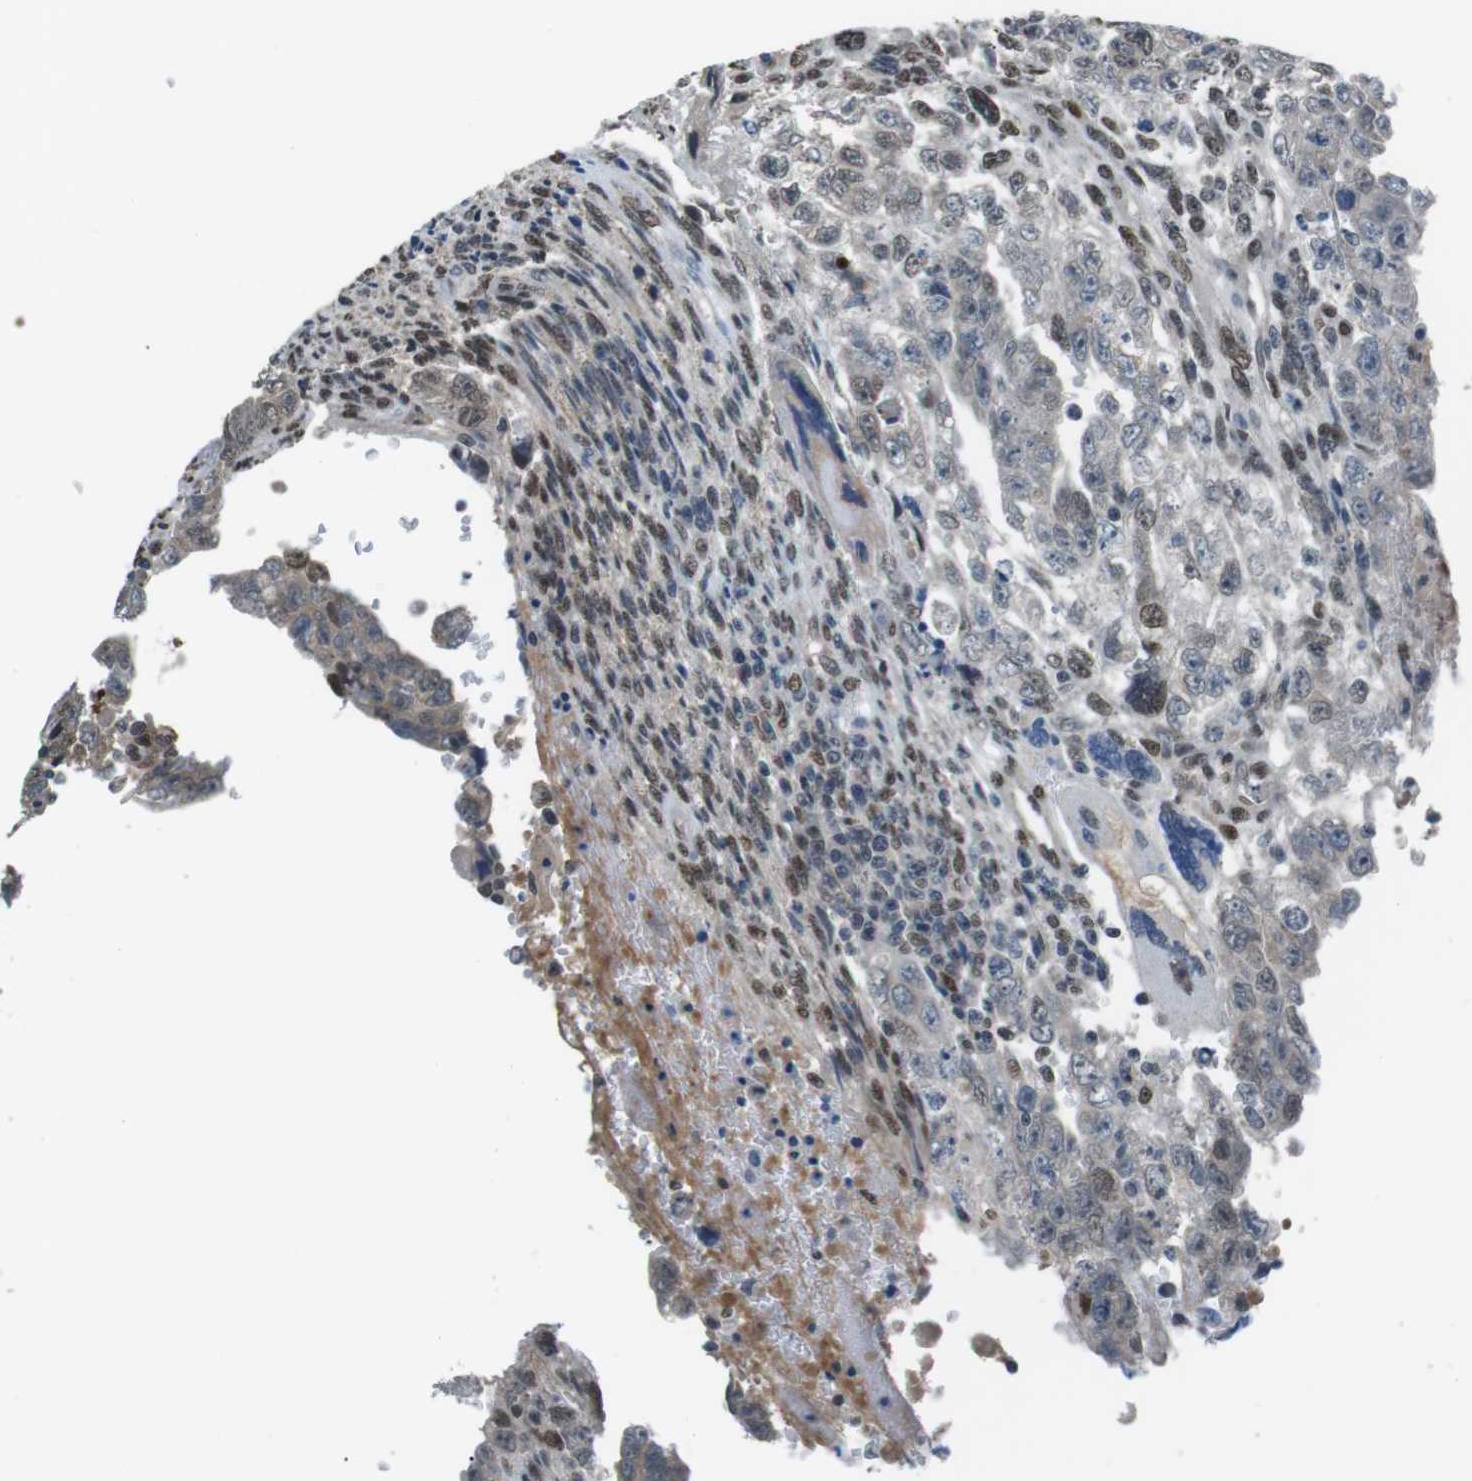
{"staining": {"intensity": "weak", "quantity": "<25%", "location": "cytoplasmic/membranous,nuclear"}, "tissue": "testis cancer", "cell_type": "Tumor cells", "image_type": "cancer", "snomed": [{"axis": "morphology", "description": "Carcinoma, Embryonal, NOS"}, {"axis": "topography", "description": "Testis"}], "caption": "Immunohistochemistry (IHC) photomicrograph of testis embryonal carcinoma stained for a protein (brown), which demonstrates no positivity in tumor cells.", "gene": "SRPK2", "patient": {"sex": "male", "age": 28}}